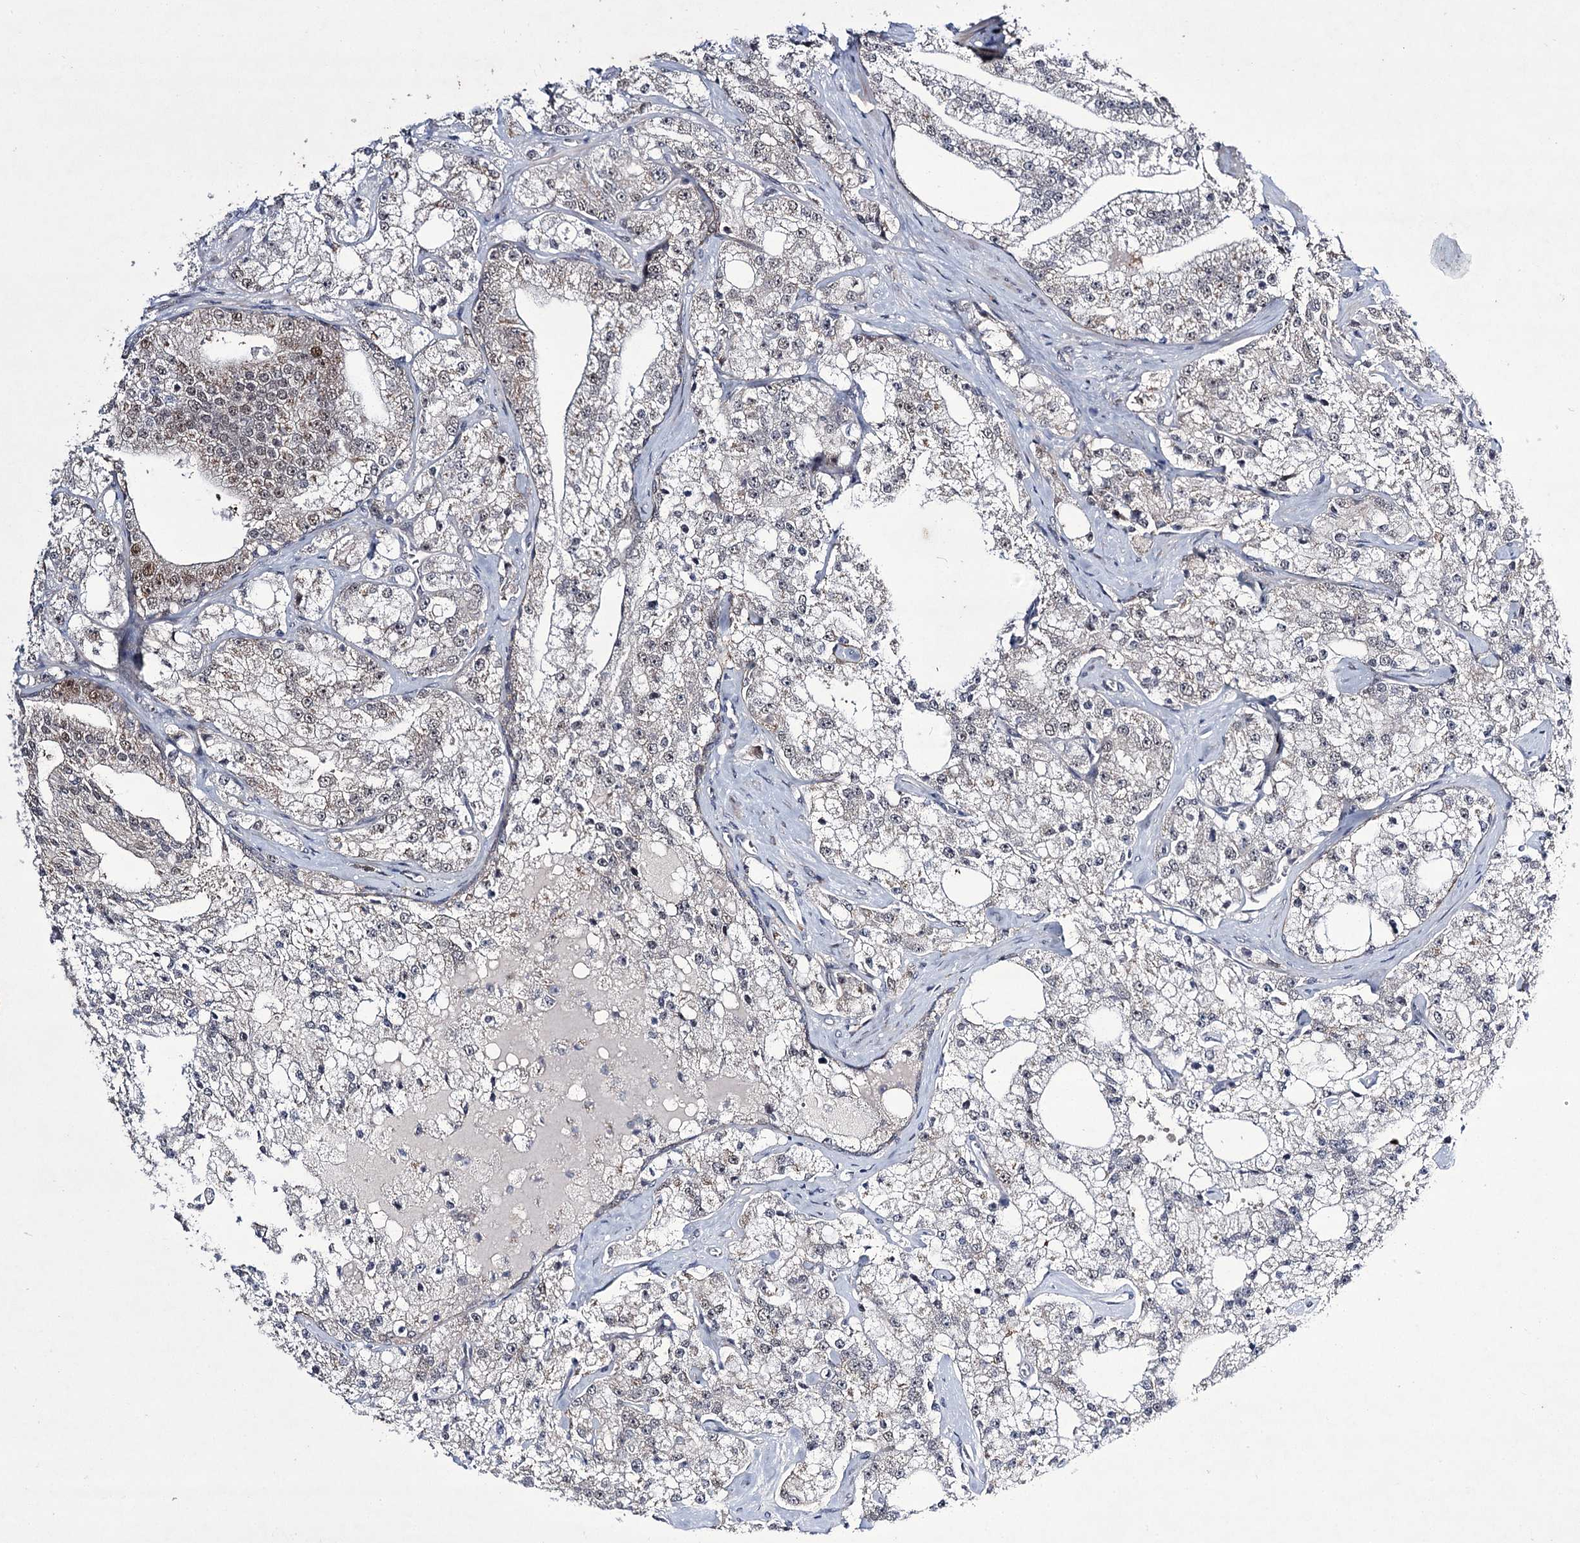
{"staining": {"intensity": "weak", "quantity": "<25%", "location": "nuclear"}, "tissue": "prostate cancer", "cell_type": "Tumor cells", "image_type": "cancer", "snomed": [{"axis": "morphology", "description": "Adenocarcinoma, High grade"}, {"axis": "topography", "description": "Prostate"}], "caption": "IHC histopathology image of human prostate cancer stained for a protein (brown), which displays no positivity in tumor cells.", "gene": "HOXC11", "patient": {"sex": "male", "age": 64}}